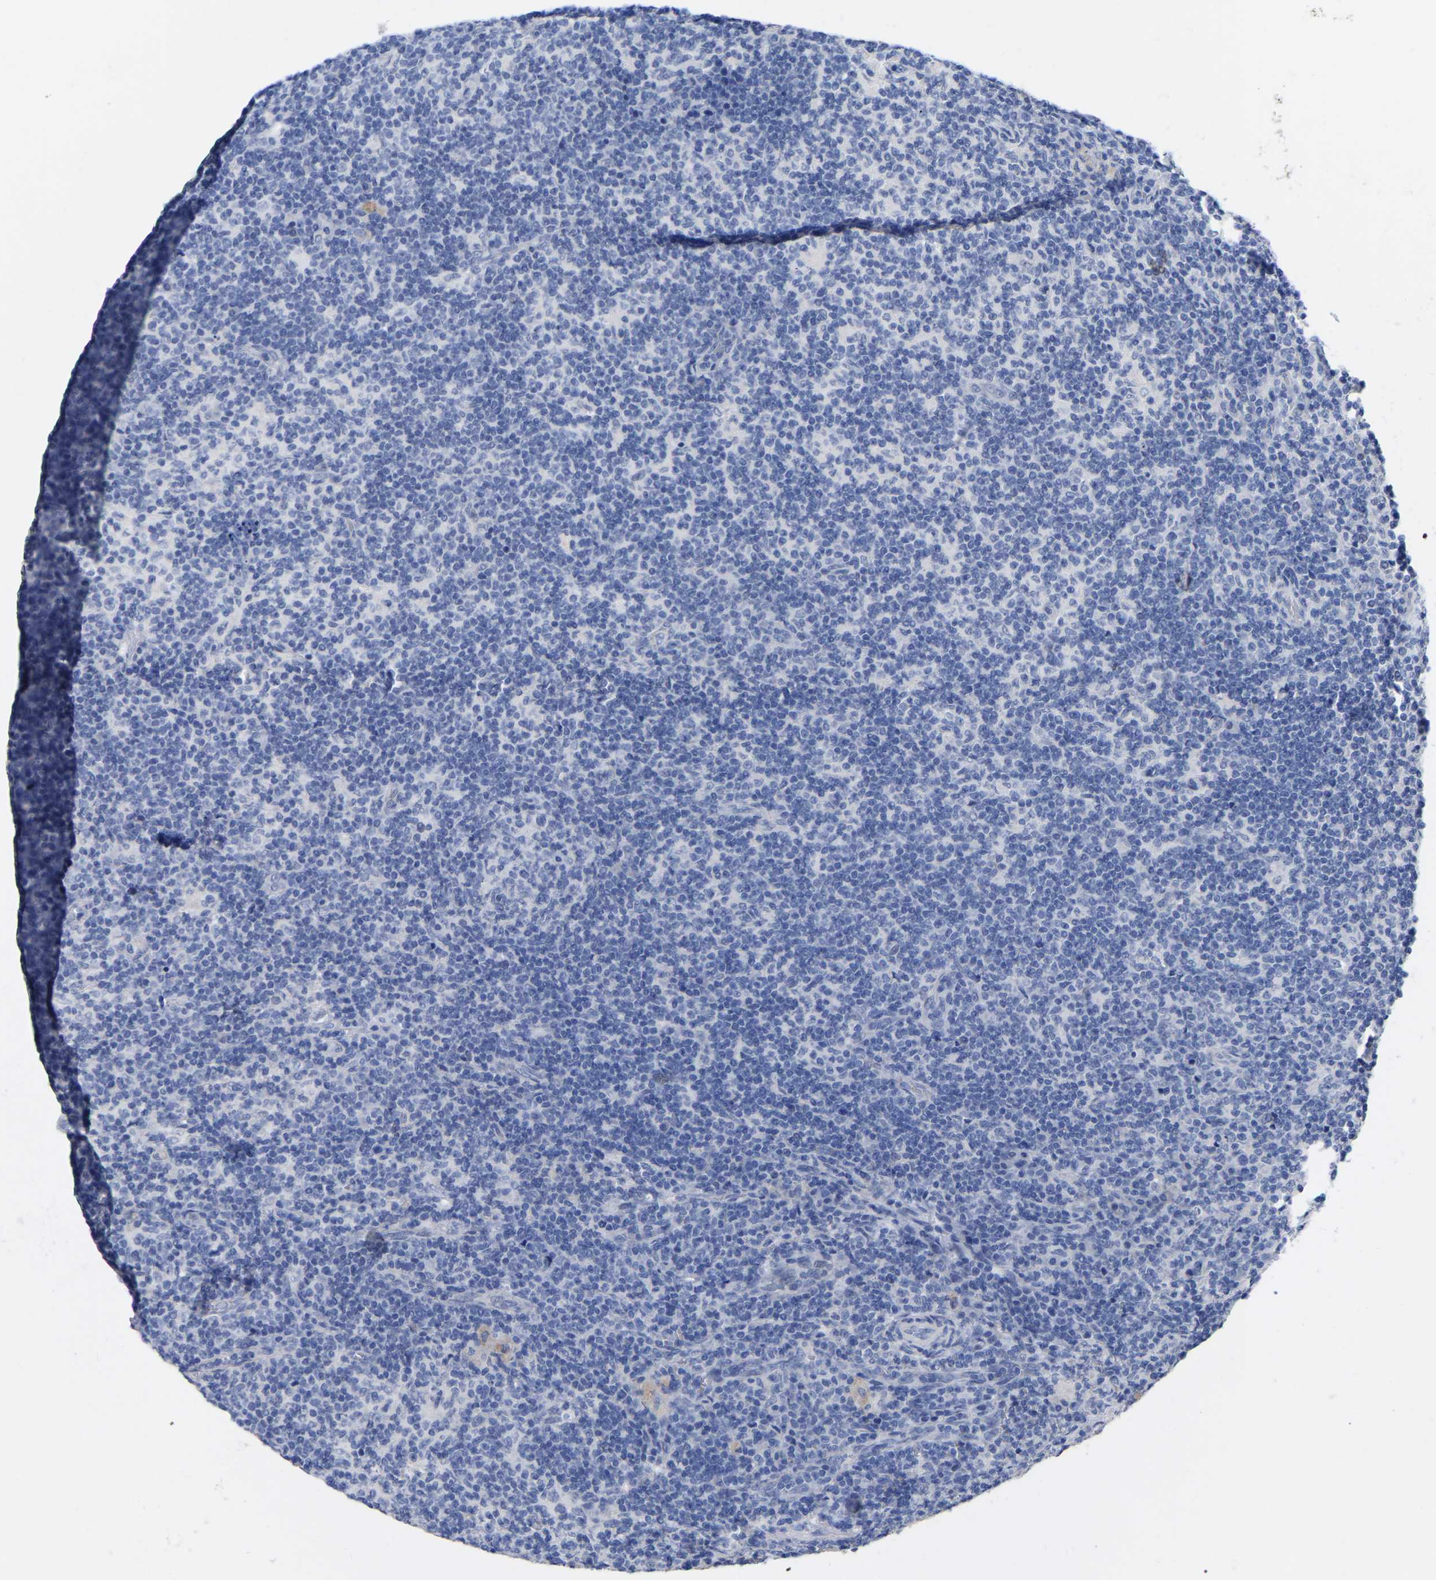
{"staining": {"intensity": "negative", "quantity": "none", "location": "none"}, "tissue": "lymph node", "cell_type": "Germinal center cells", "image_type": "normal", "snomed": [{"axis": "morphology", "description": "Normal tissue, NOS"}, {"axis": "morphology", "description": "Inflammation, NOS"}, {"axis": "topography", "description": "Lymph node"}], "caption": "High power microscopy photomicrograph of an immunohistochemistry micrograph of normal lymph node, revealing no significant expression in germinal center cells.", "gene": "ANXA13", "patient": {"sex": "male", "age": 55}}